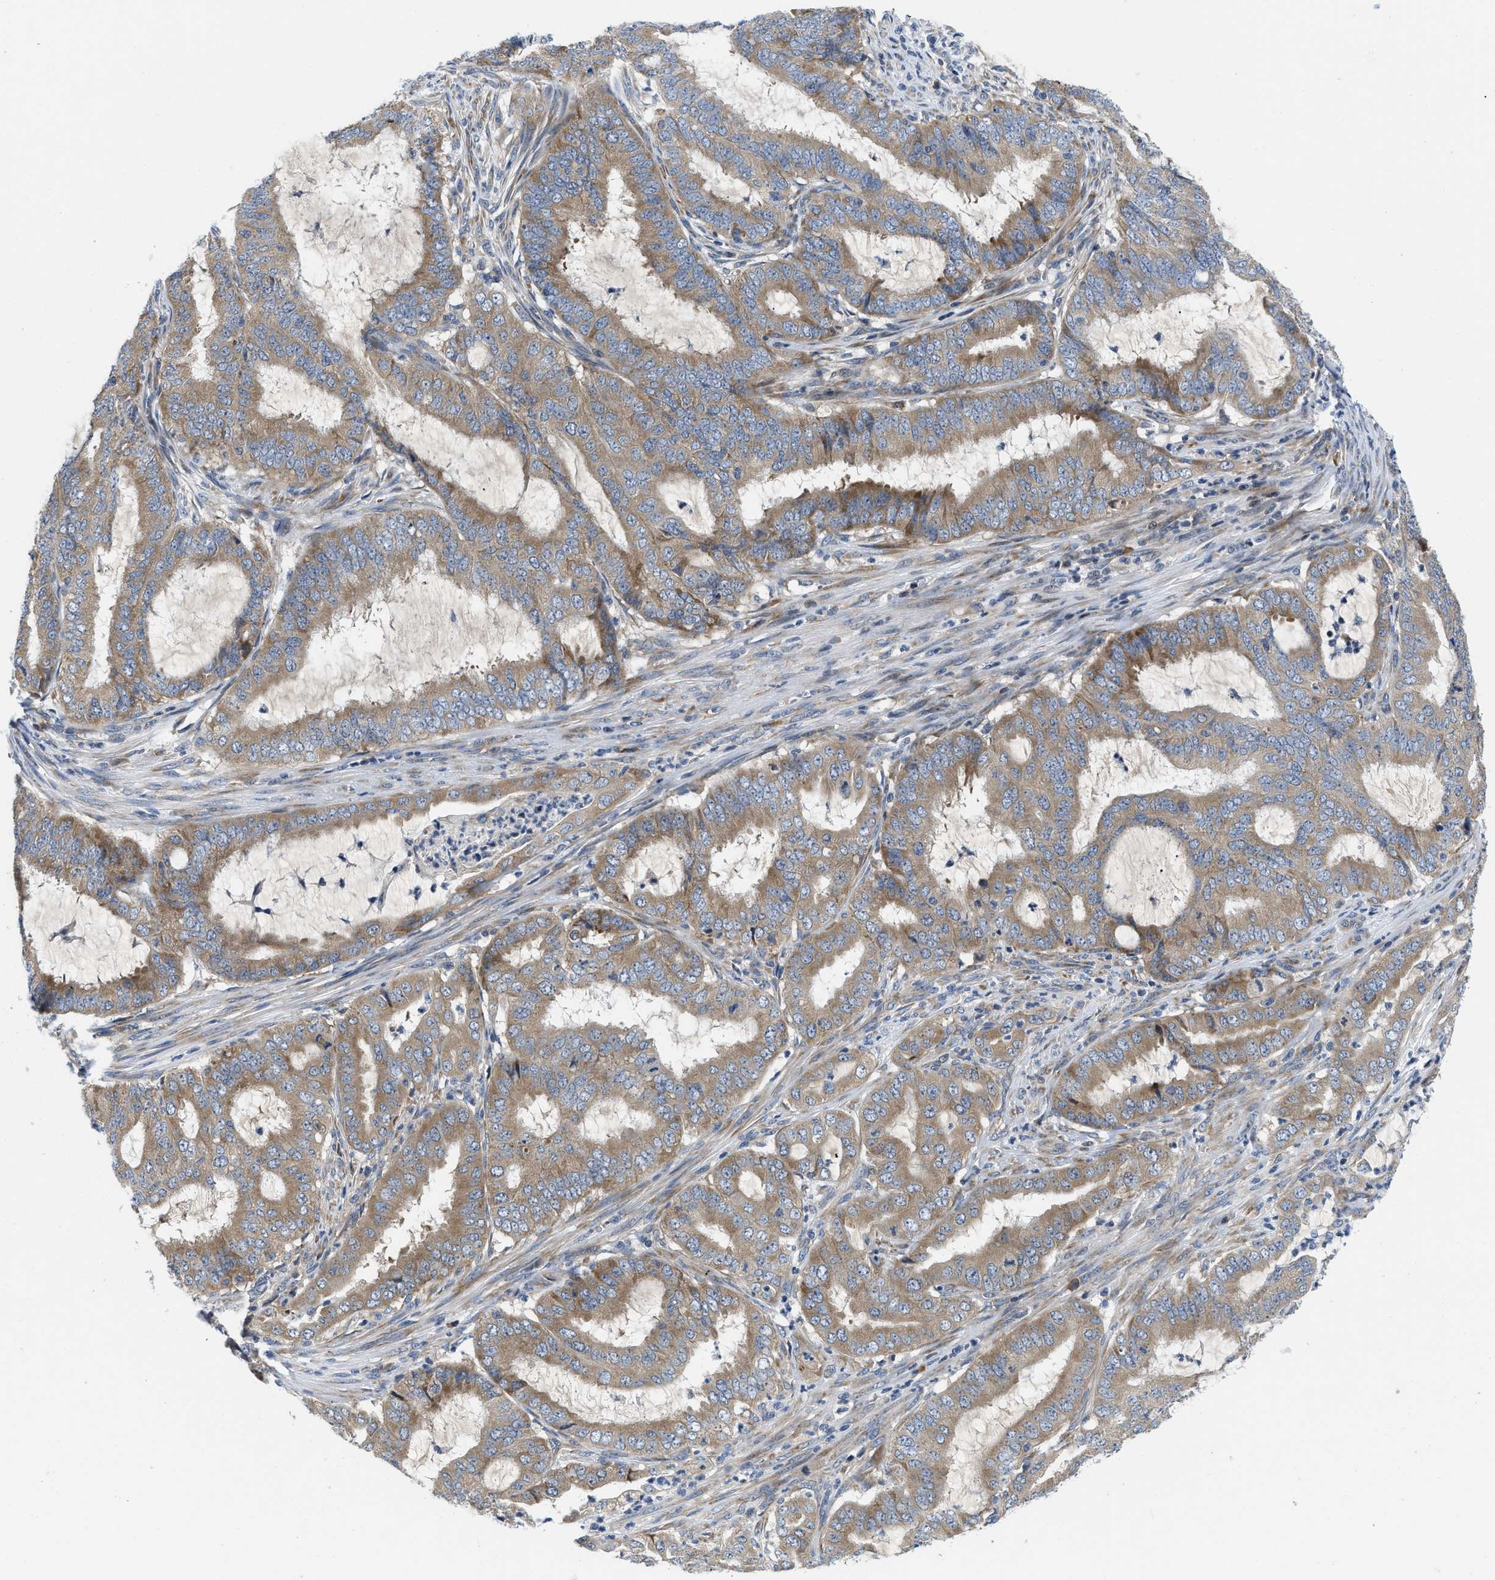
{"staining": {"intensity": "weak", "quantity": ">75%", "location": "cytoplasmic/membranous"}, "tissue": "endometrial cancer", "cell_type": "Tumor cells", "image_type": "cancer", "snomed": [{"axis": "morphology", "description": "Adenocarcinoma, NOS"}, {"axis": "topography", "description": "Endometrium"}], "caption": "Immunohistochemical staining of human adenocarcinoma (endometrial) reveals low levels of weak cytoplasmic/membranous expression in approximately >75% of tumor cells.", "gene": "IKBKE", "patient": {"sex": "female", "age": 70}}